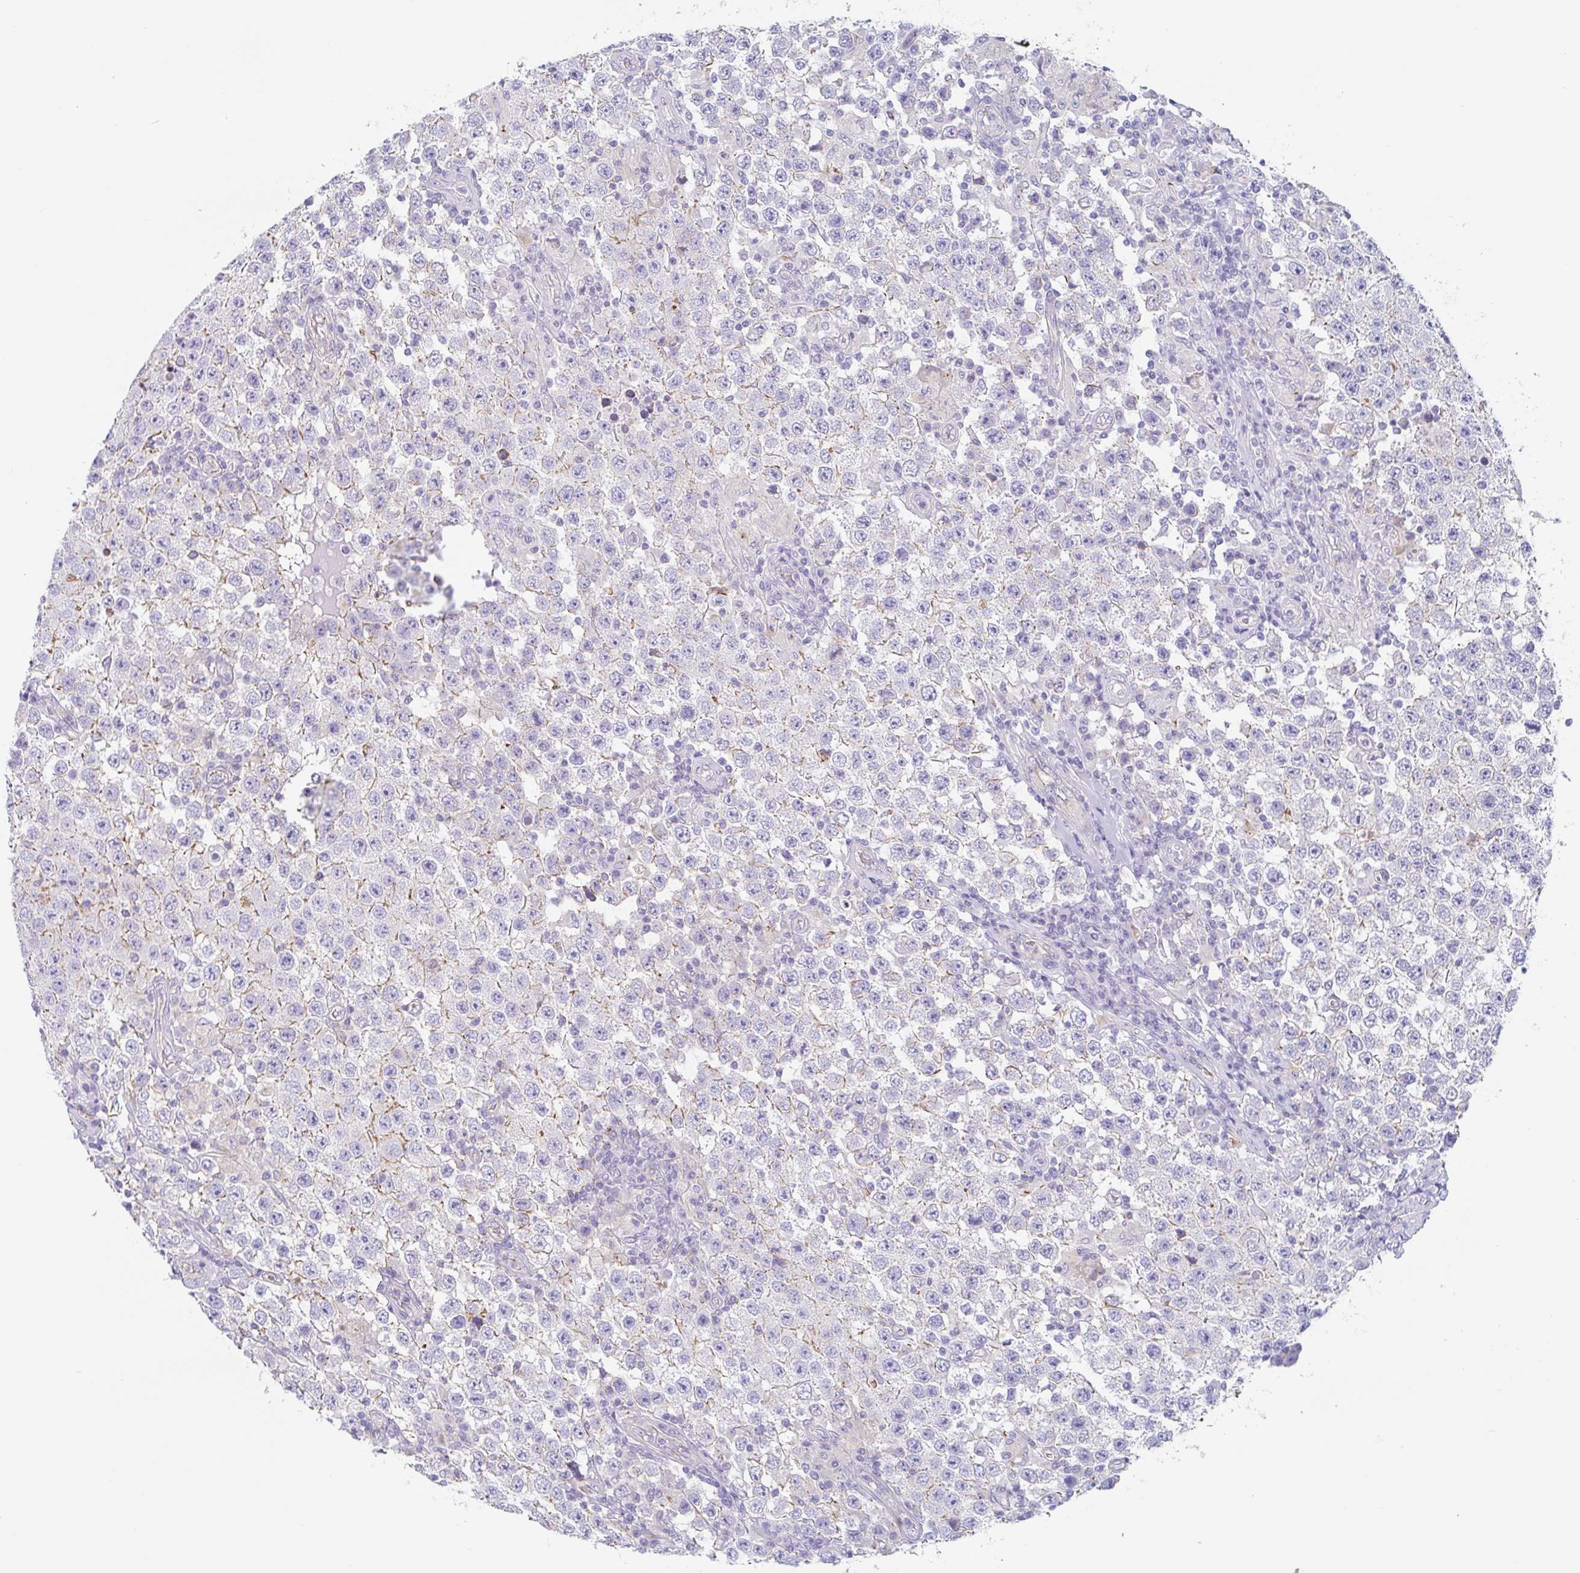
{"staining": {"intensity": "negative", "quantity": "none", "location": "none"}, "tissue": "testis cancer", "cell_type": "Tumor cells", "image_type": "cancer", "snomed": [{"axis": "morphology", "description": "Normal tissue, NOS"}, {"axis": "morphology", "description": "Urothelial carcinoma, High grade"}, {"axis": "morphology", "description": "Seminoma, NOS"}, {"axis": "morphology", "description": "Carcinoma, Embryonal, NOS"}, {"axis": "topography", "description": "Urinary bladder"}, {"axis": "topography", "description": "Testis"}], "caption": "Protein analysis of testis urothelial carcinoma (high-grade) reveals no significant staining in tumor cells.", "gene": "LENG9", "patient": {"sex": "male", "age": 41}}